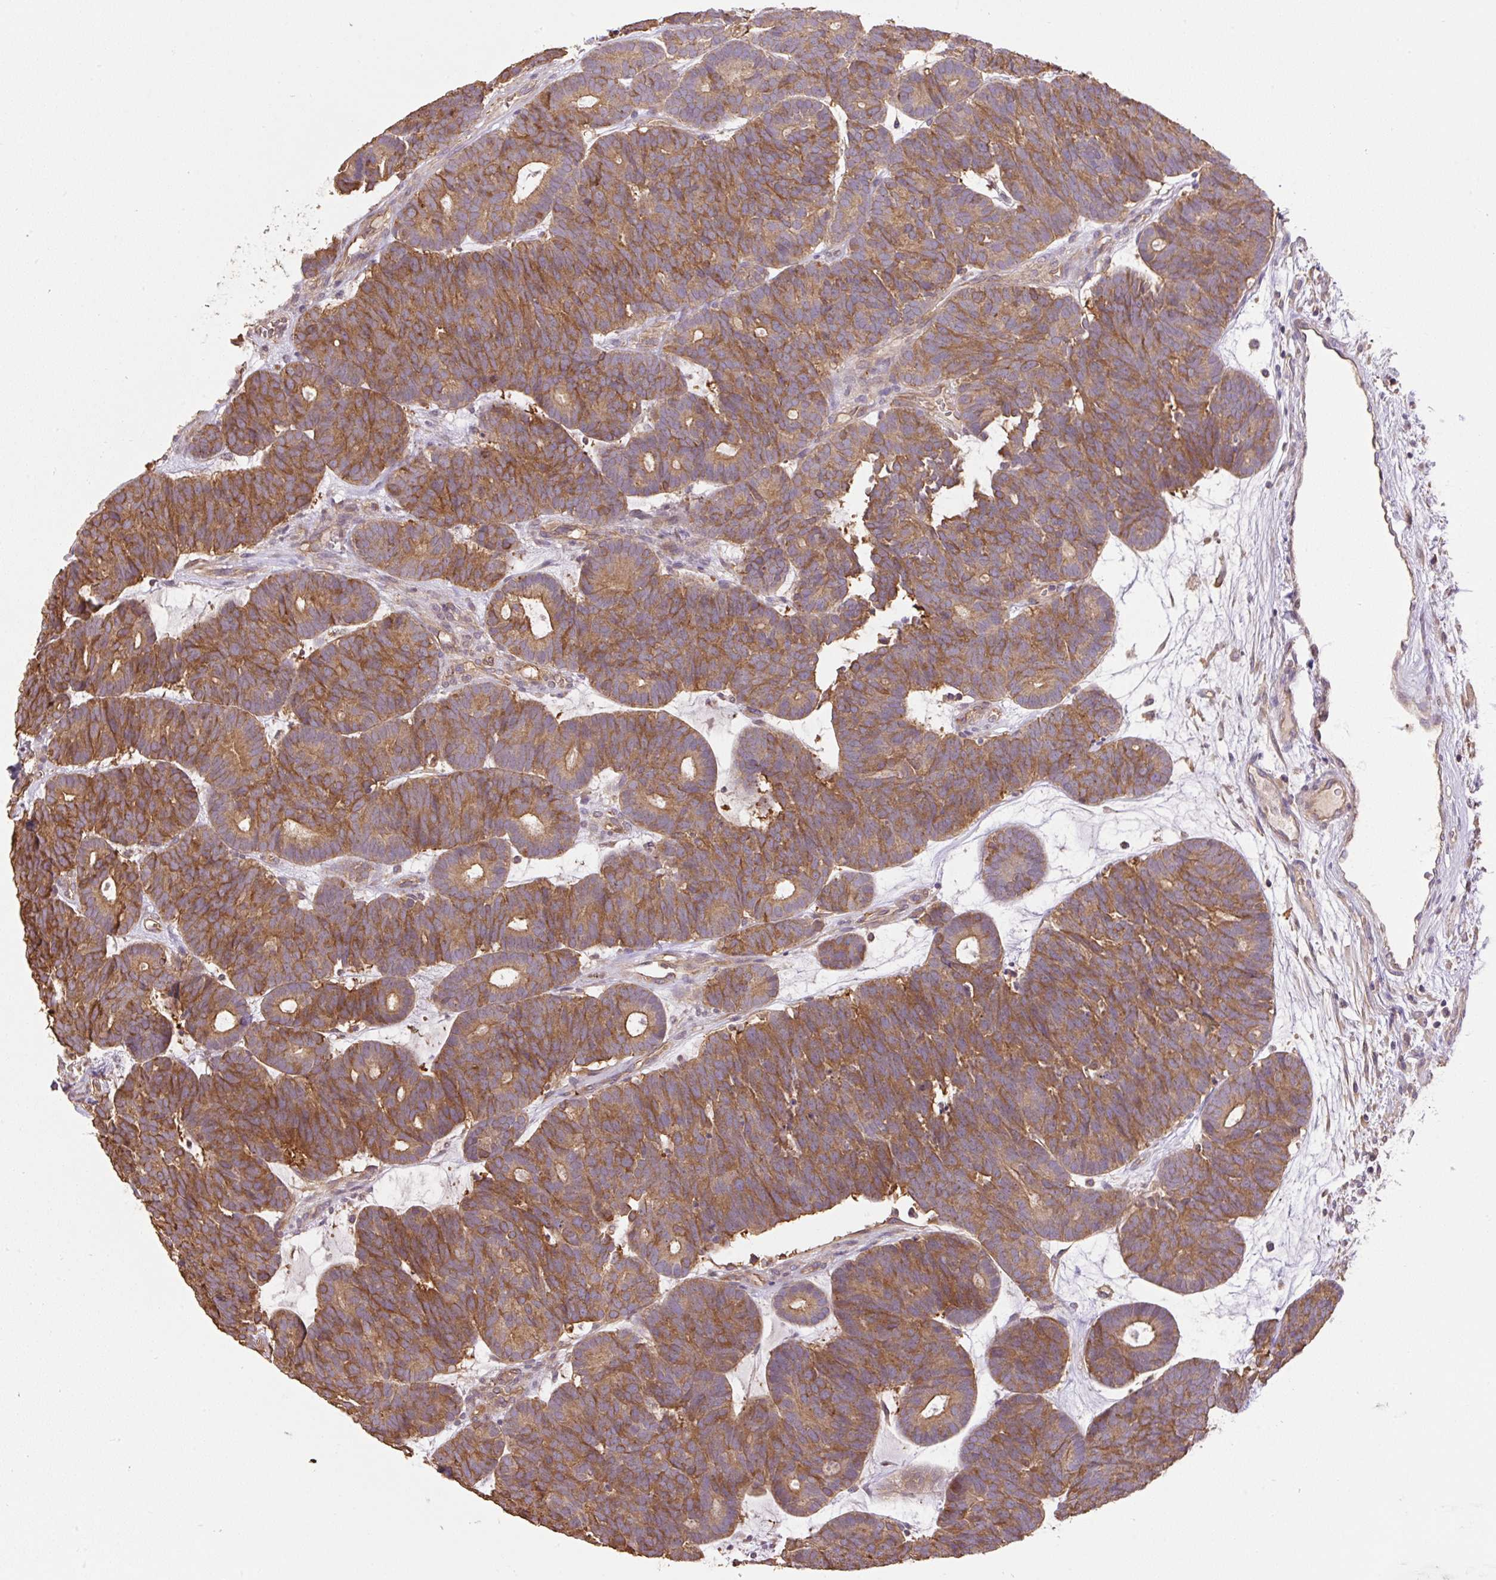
{"staining": {"intensity": "strong", "quantity": ">75%", "location": "cytoplasmic/membranous"}, "tissue": "head and neck cancer", "cell_type": "Tumor cells", "image_type": "cancer", "snomed": [{"axis": "morphology", "description": "Adenocarcinoma, NOS"}, {"axis": "topography", "description": "Head-Neck"}], "caption": "Immunohistochemistry (IHC) image of head and neck cancer stained for a protein (brown), which reveals high levels of strong cytoplasmic/membranous staining in approximately >75% of tumor cells.", "gene": "COX8A", "patient": {"sex": "female", "age": 81}}